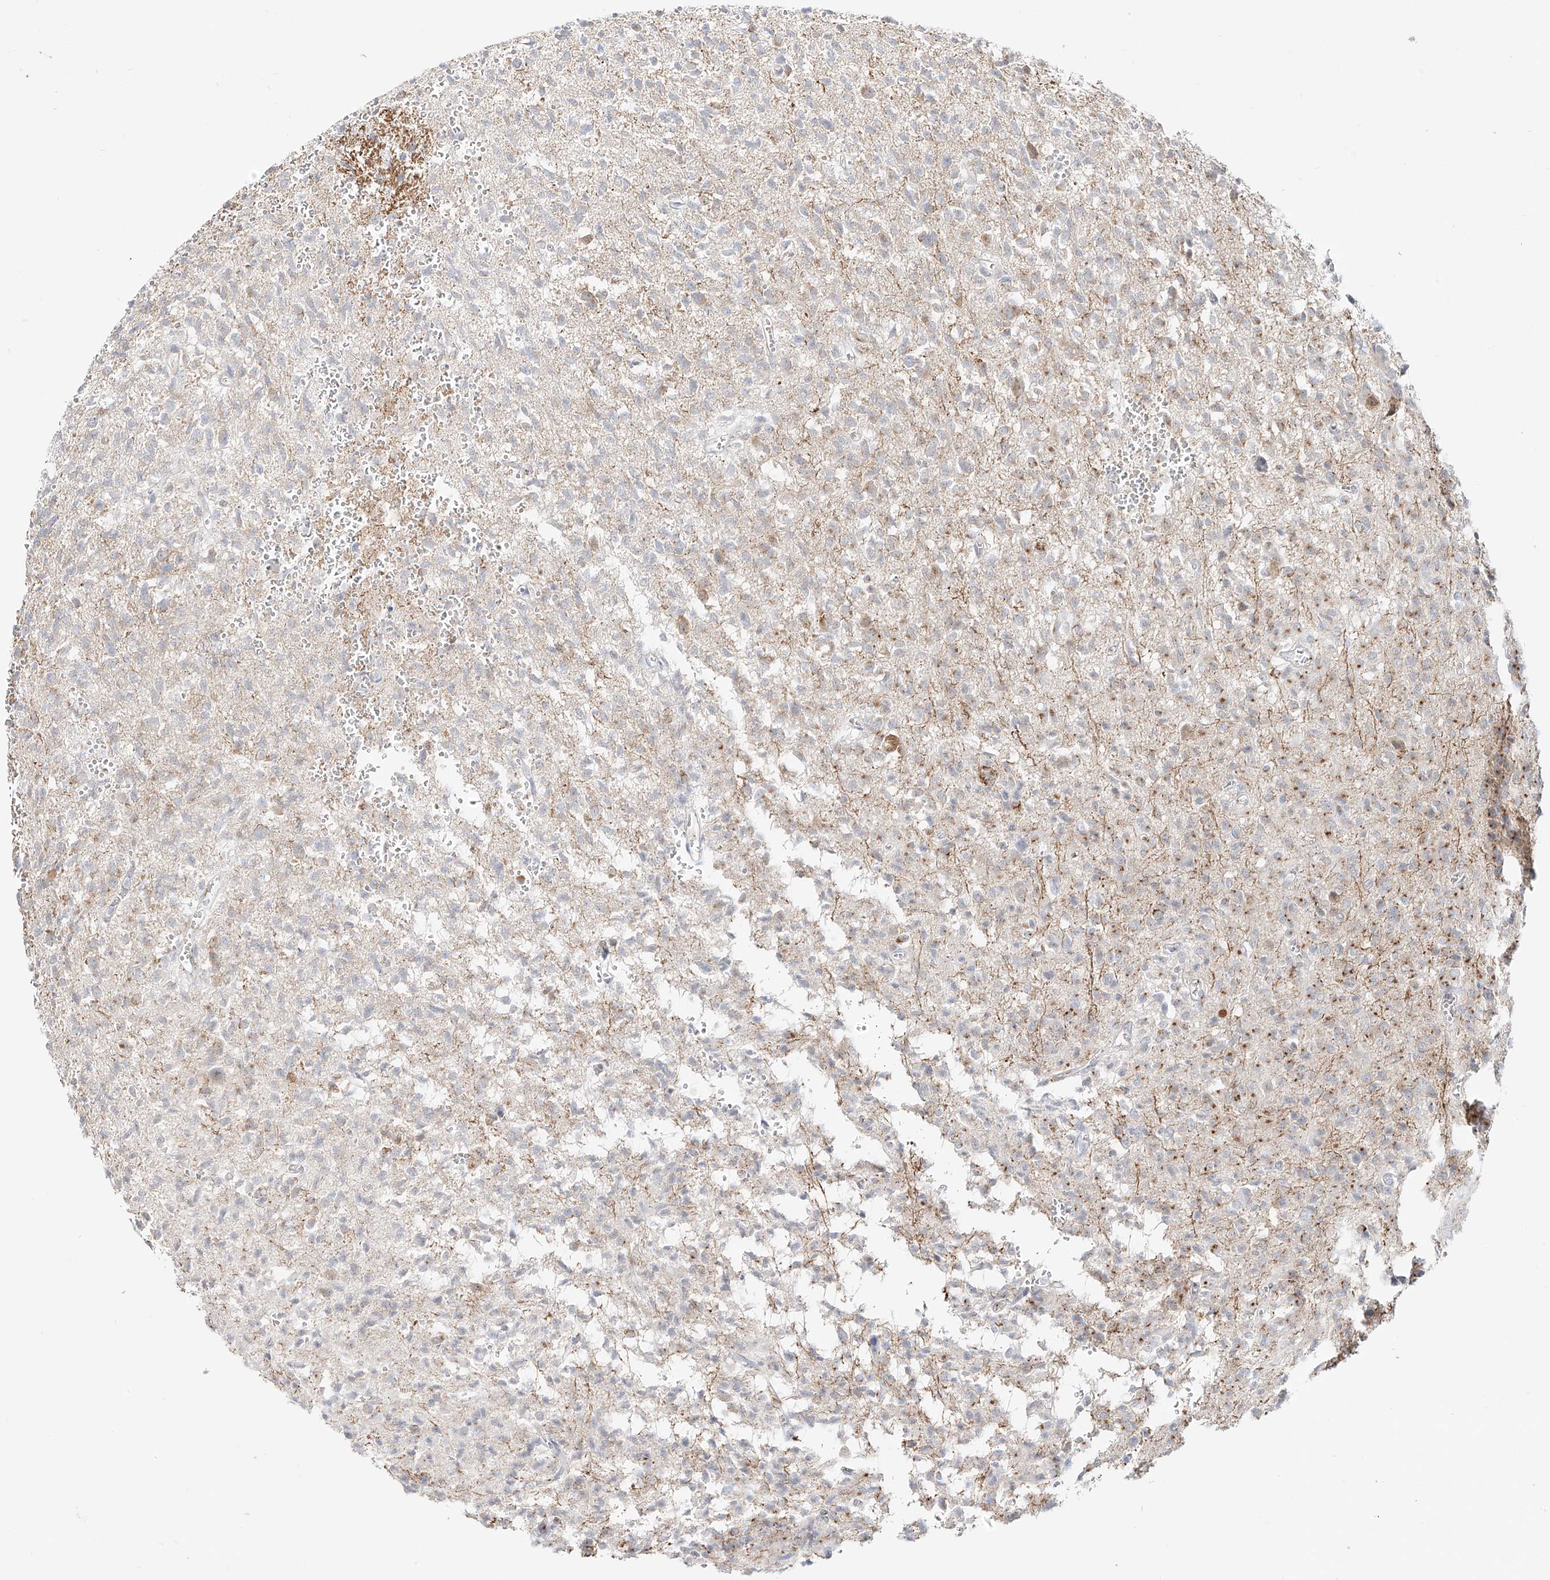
{"staining": {"intensity": "moderate", "quantity": "25%-75%", "location": "cytoplasmic/membranous"}, "tissue": "glioma", "cell_type": "Tumor cells", "image_type": "cancer", "snomed": [{"axis": "morphology", "description": "Glioma, malignant, High grade"}, {"axis": "topography", "description": "Brain"}], "caption": "Immunohistochemistry histopathology image of neoplastic tissue: glioma stained using IHC shows medium levels of moderate protein expression localized specifically in the cytoplasmic/membranous of tumor cells, appearing as a cytoplasmic/membranous brown color.", "gene": "BSDC1", "patient": {"sex": "female", "age": 57}}